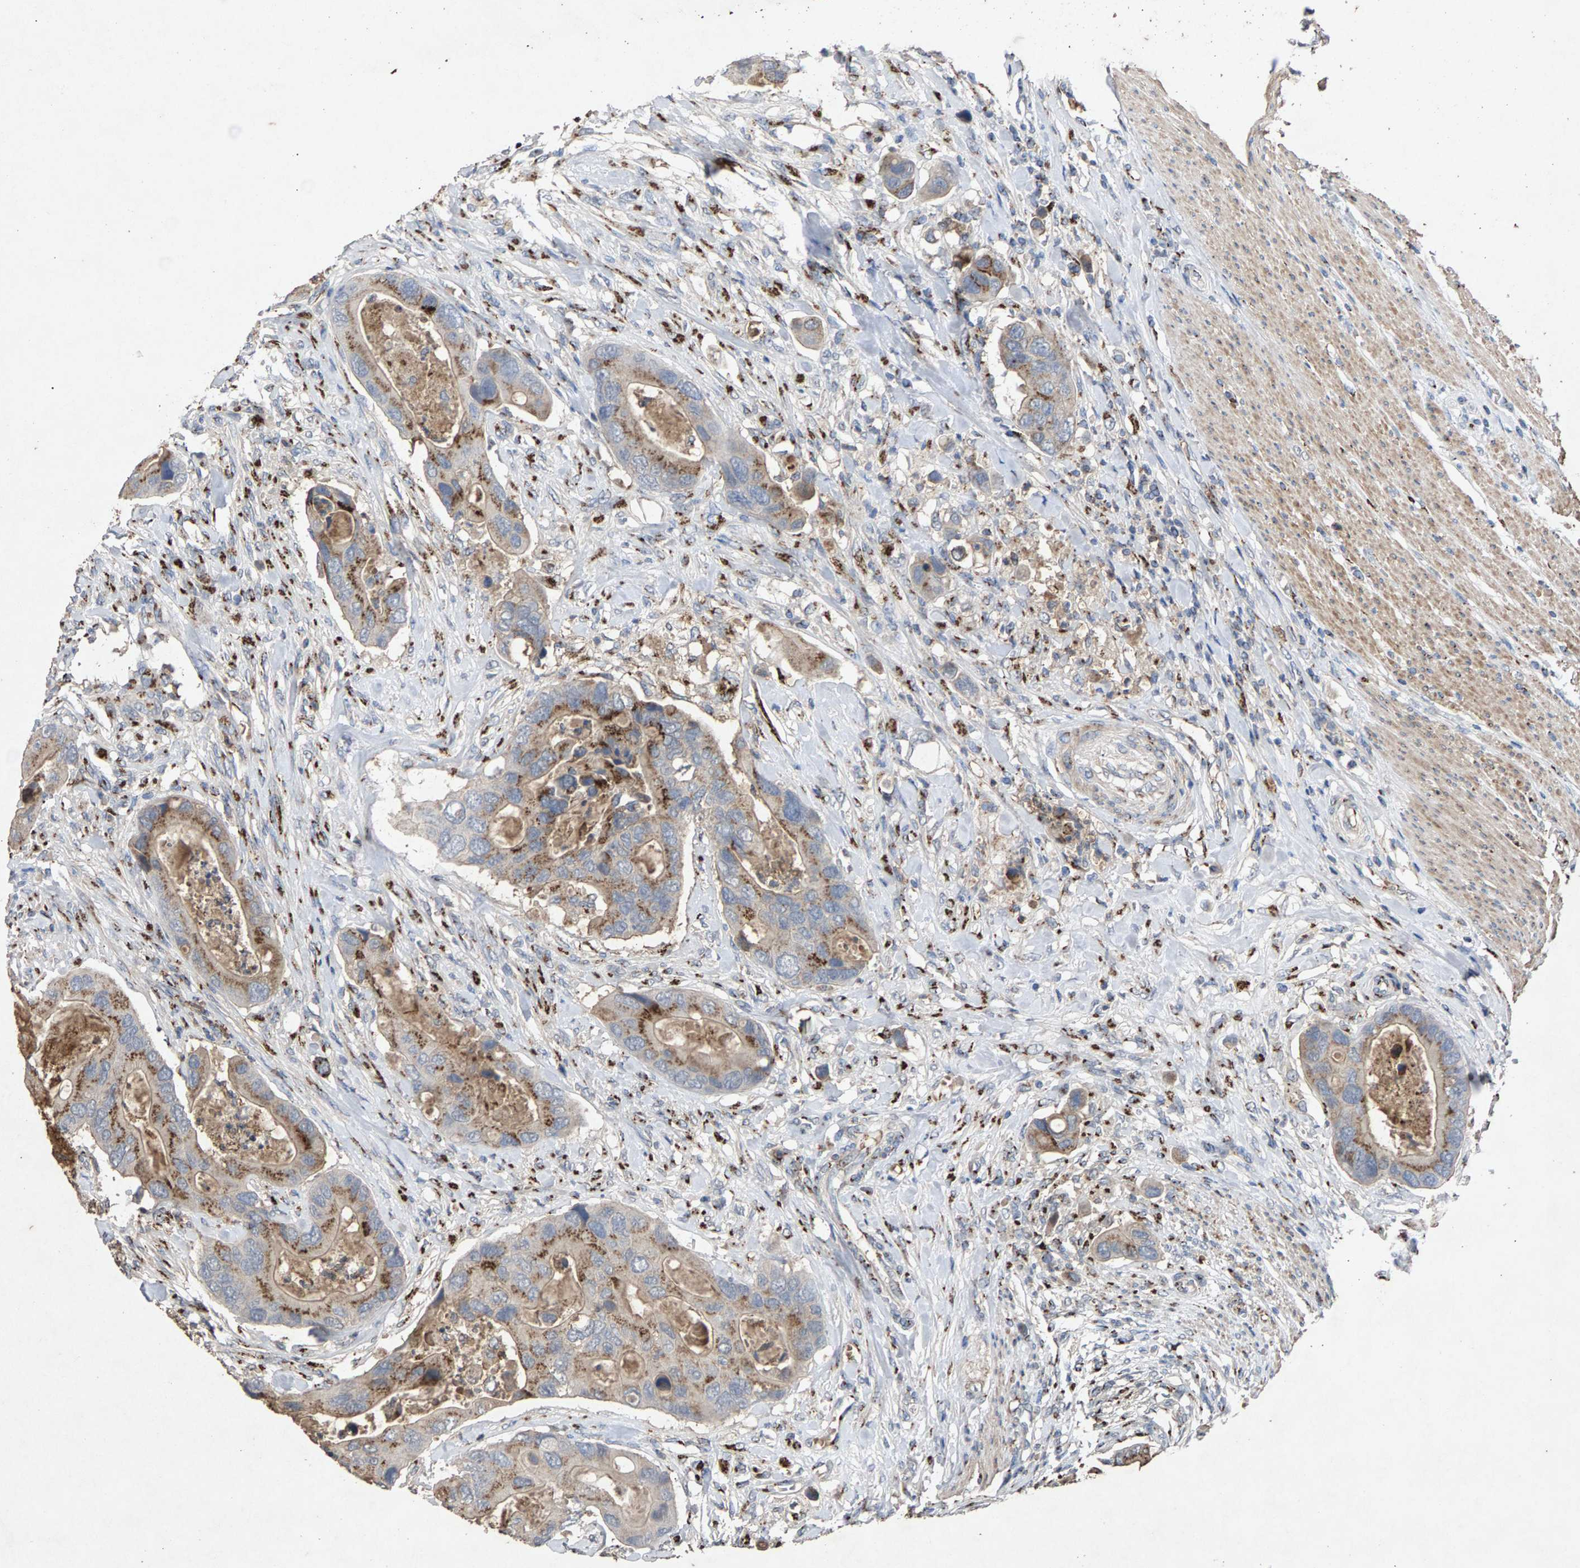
{"staining": {"intensity": "strong", "quantity": "25%-75%", "location": "cytoplasmic/membranous"}, "tissue": "colorectal cancer", "cell_type": "Tumor cells", "image_type": "cancer", "snomed": [{"axis": "morphology", "description": "Adenocarcinoma, NOS"}, {"axis": "topography", "description": "Rectum"}], "caption": "The histopathology image reveals a brown stain indicating the presence of a protein in the cytoplasmic/membranous of tumor cells in colorectal adenocarcinoma.", "gene": "MAN2A1", "patient": {"sex": "female", "age": 57}}